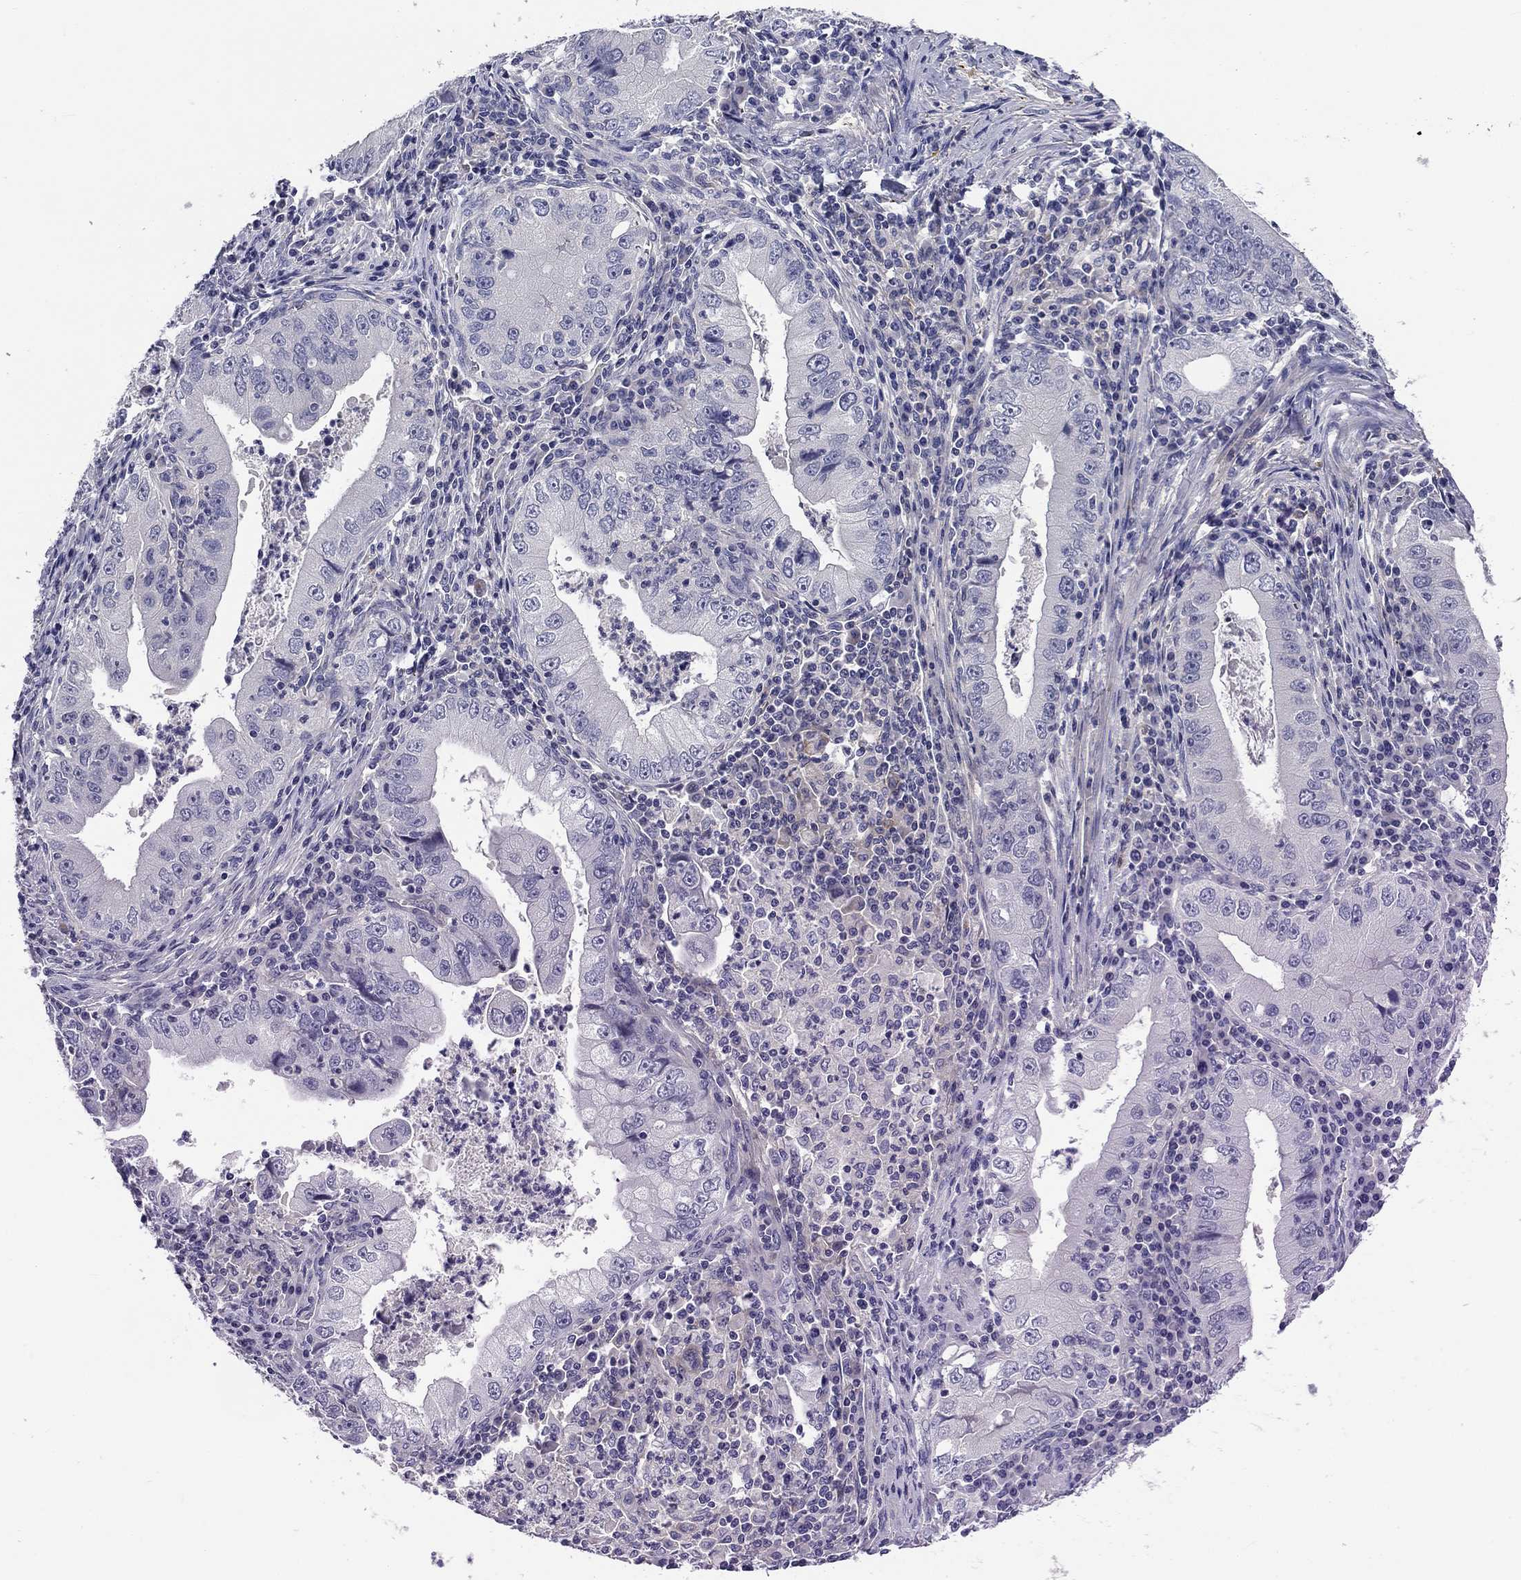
{"staining": {"intensity": "negative", "quantity": "none", "location": "none"}, "tissue": "stomach cancer", "cell_type": "Tumor cells", "image_type": "cancer", "snomed": [{"axis": "morphology", "description": "Adenocarcinoma, NOS"}, {"axis": "topography", "description": "Stomach"}], "caption": "This is a micrograph of immunohistochemistry (IHC) staining of adenocarcinoma (stomach), which shows no staining in tumor cells. The staining was performed using DAB (3,3'-diaminobenzidine) to visualize the protein expression in brown, while the nuclei were stained in blue with hematoxylin (Magnification: 20x).", "gene": "CNDP1", "patient": {"sex": "male", "age": 76}}